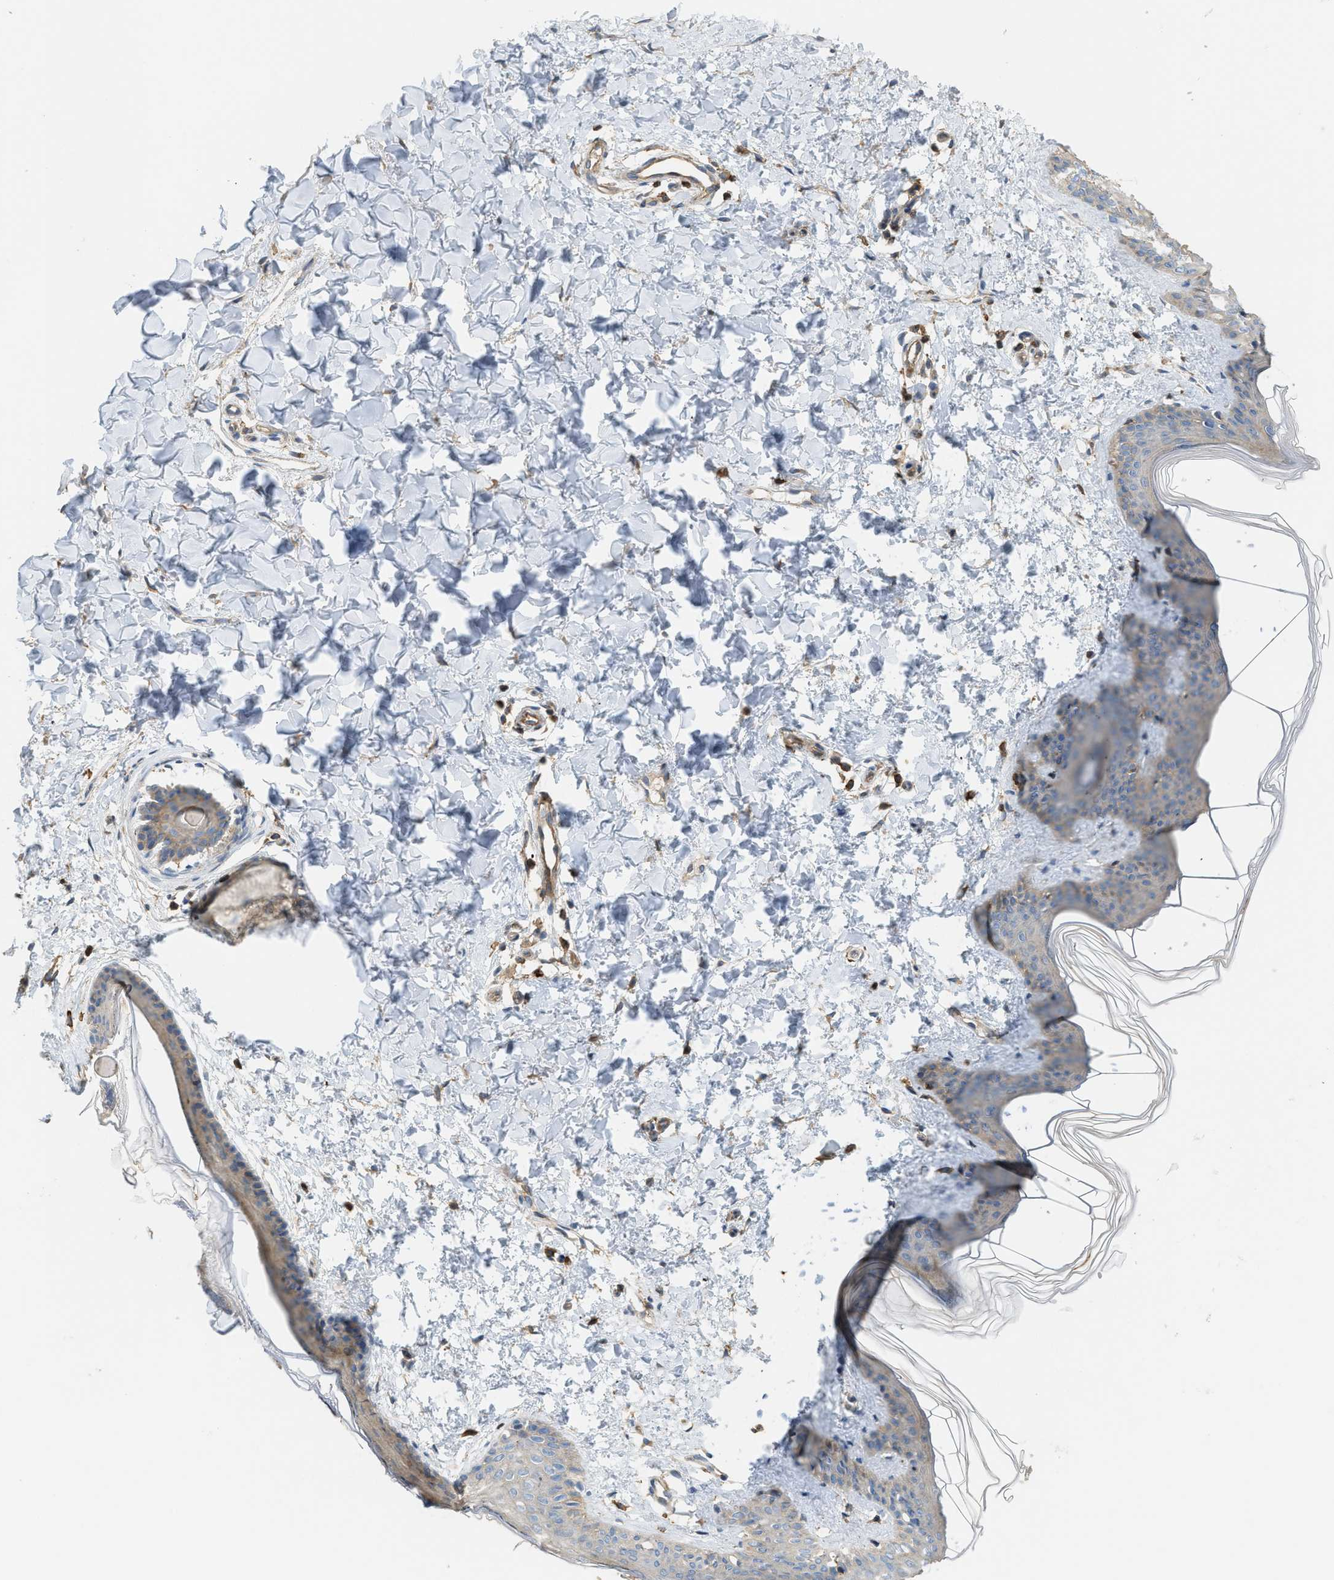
{"staining": {"intensity": "moderate", "quantity": ">75%", "location": "cytoplasmic/membranous"}, "tissue": "skin", "cell_type": "Fibroblasts", "image_type": "normal", "snomed": [{"axis": "morphology", "description": "Normal tissue, NOS"}, {"axis": "topography", "description": "Skin"}], "caption": "Protein staining of unremarkable skin displays moderate cytoplasmic/membranous expression in about >75% of fibroblasts. The staining was performed using DAB, with brown indicating positive protein expression. Nuclei are stained blue with hematoxylin.", "gene": "BTN3A2", "patient": {"sex": "female", "age": 17}}